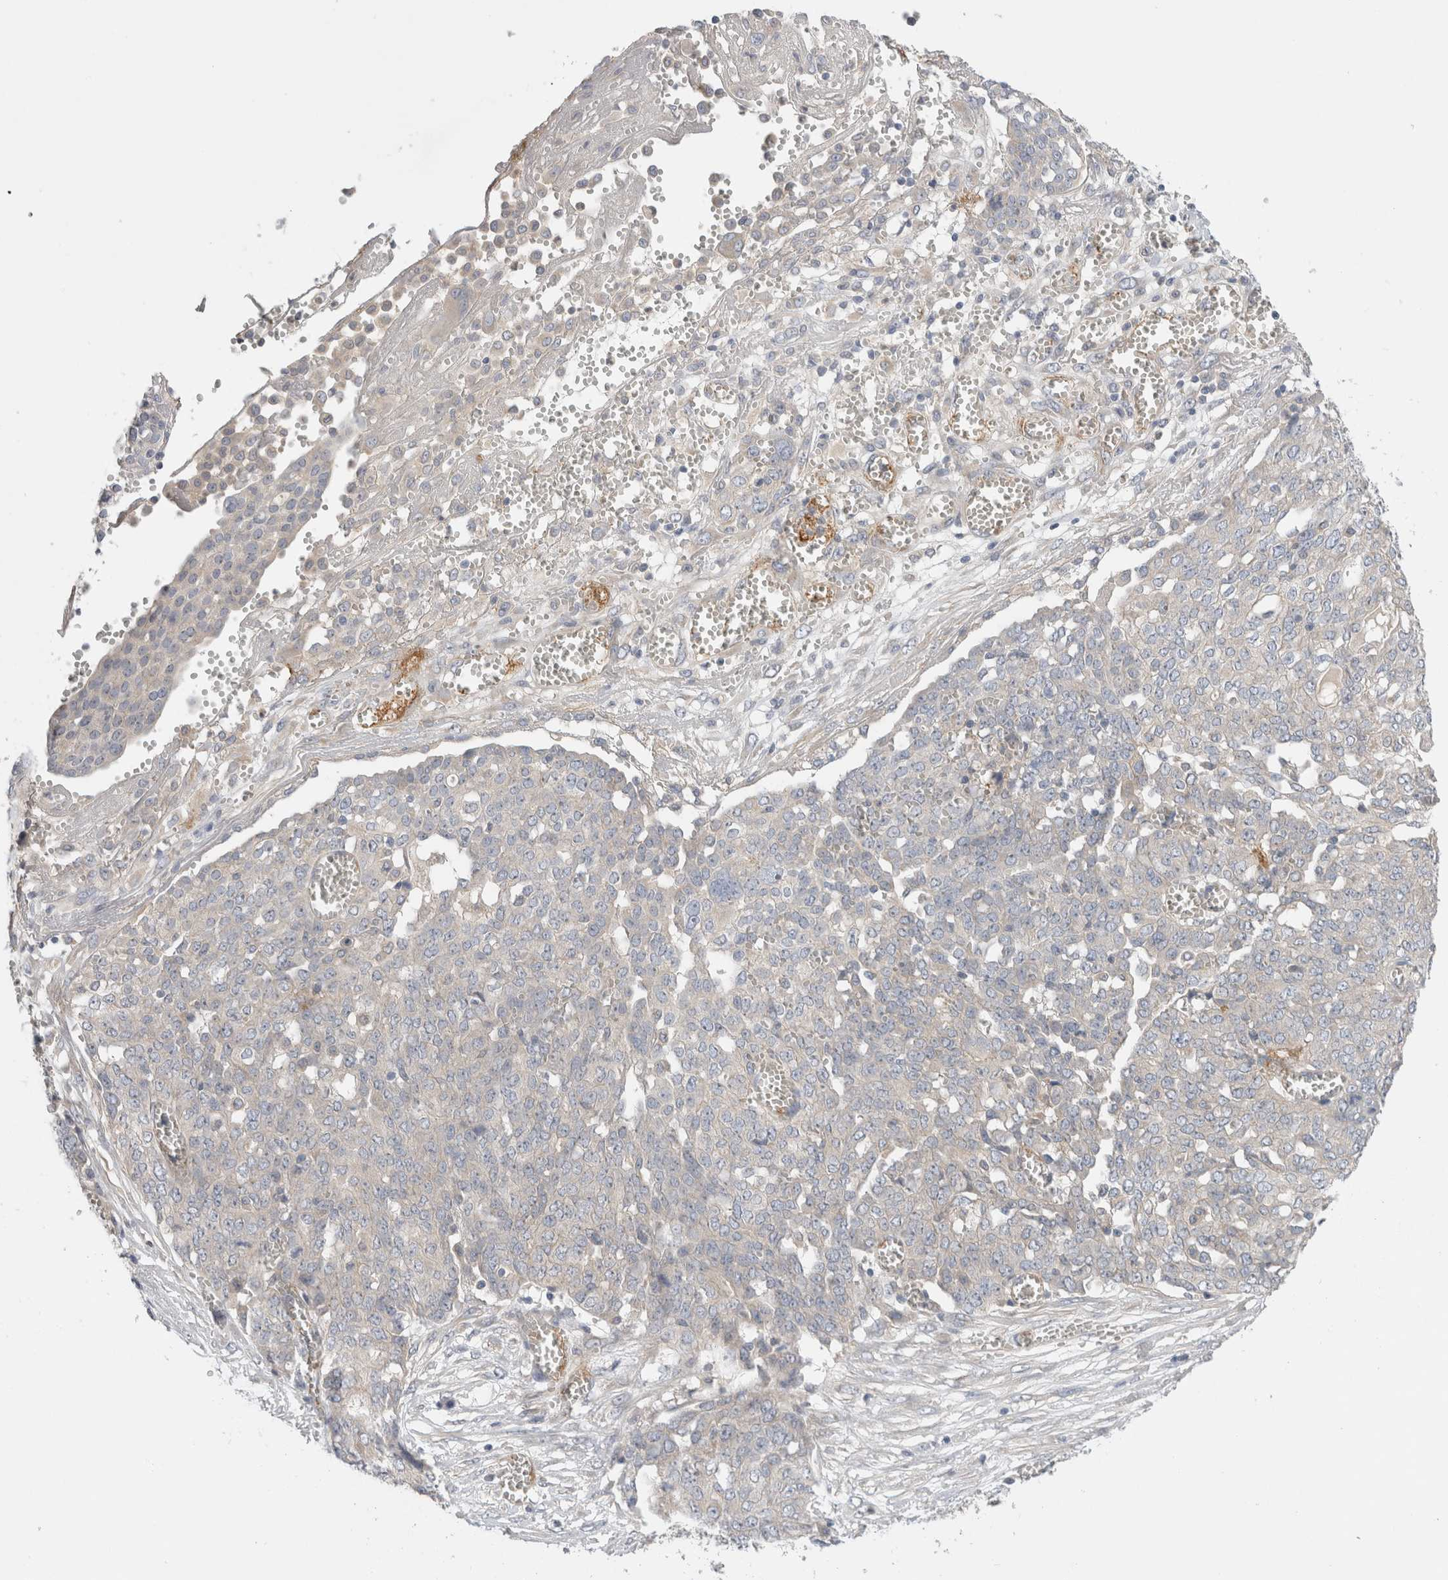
{"staining": {"intensity": "negative", "quantity": "none", "location": "none"}, "tissue": "ovarian cancer", "cell_type": "Tumor cells", "image_type": "cancer", "snomed": [{"axis": "morphology", "description": "Cystadenocarcinoma, serous, NOS"}, {"axis": "topography", "description": "Soft tissue"}, {"axis": "topography", "description": "Ovary"}], "caption": "Tumor cells are negative for protein expression in human ovarian serous cystadenocarcinoma.", "gene": "SGK3", "patient": {"sex": "female", "age": 57}}